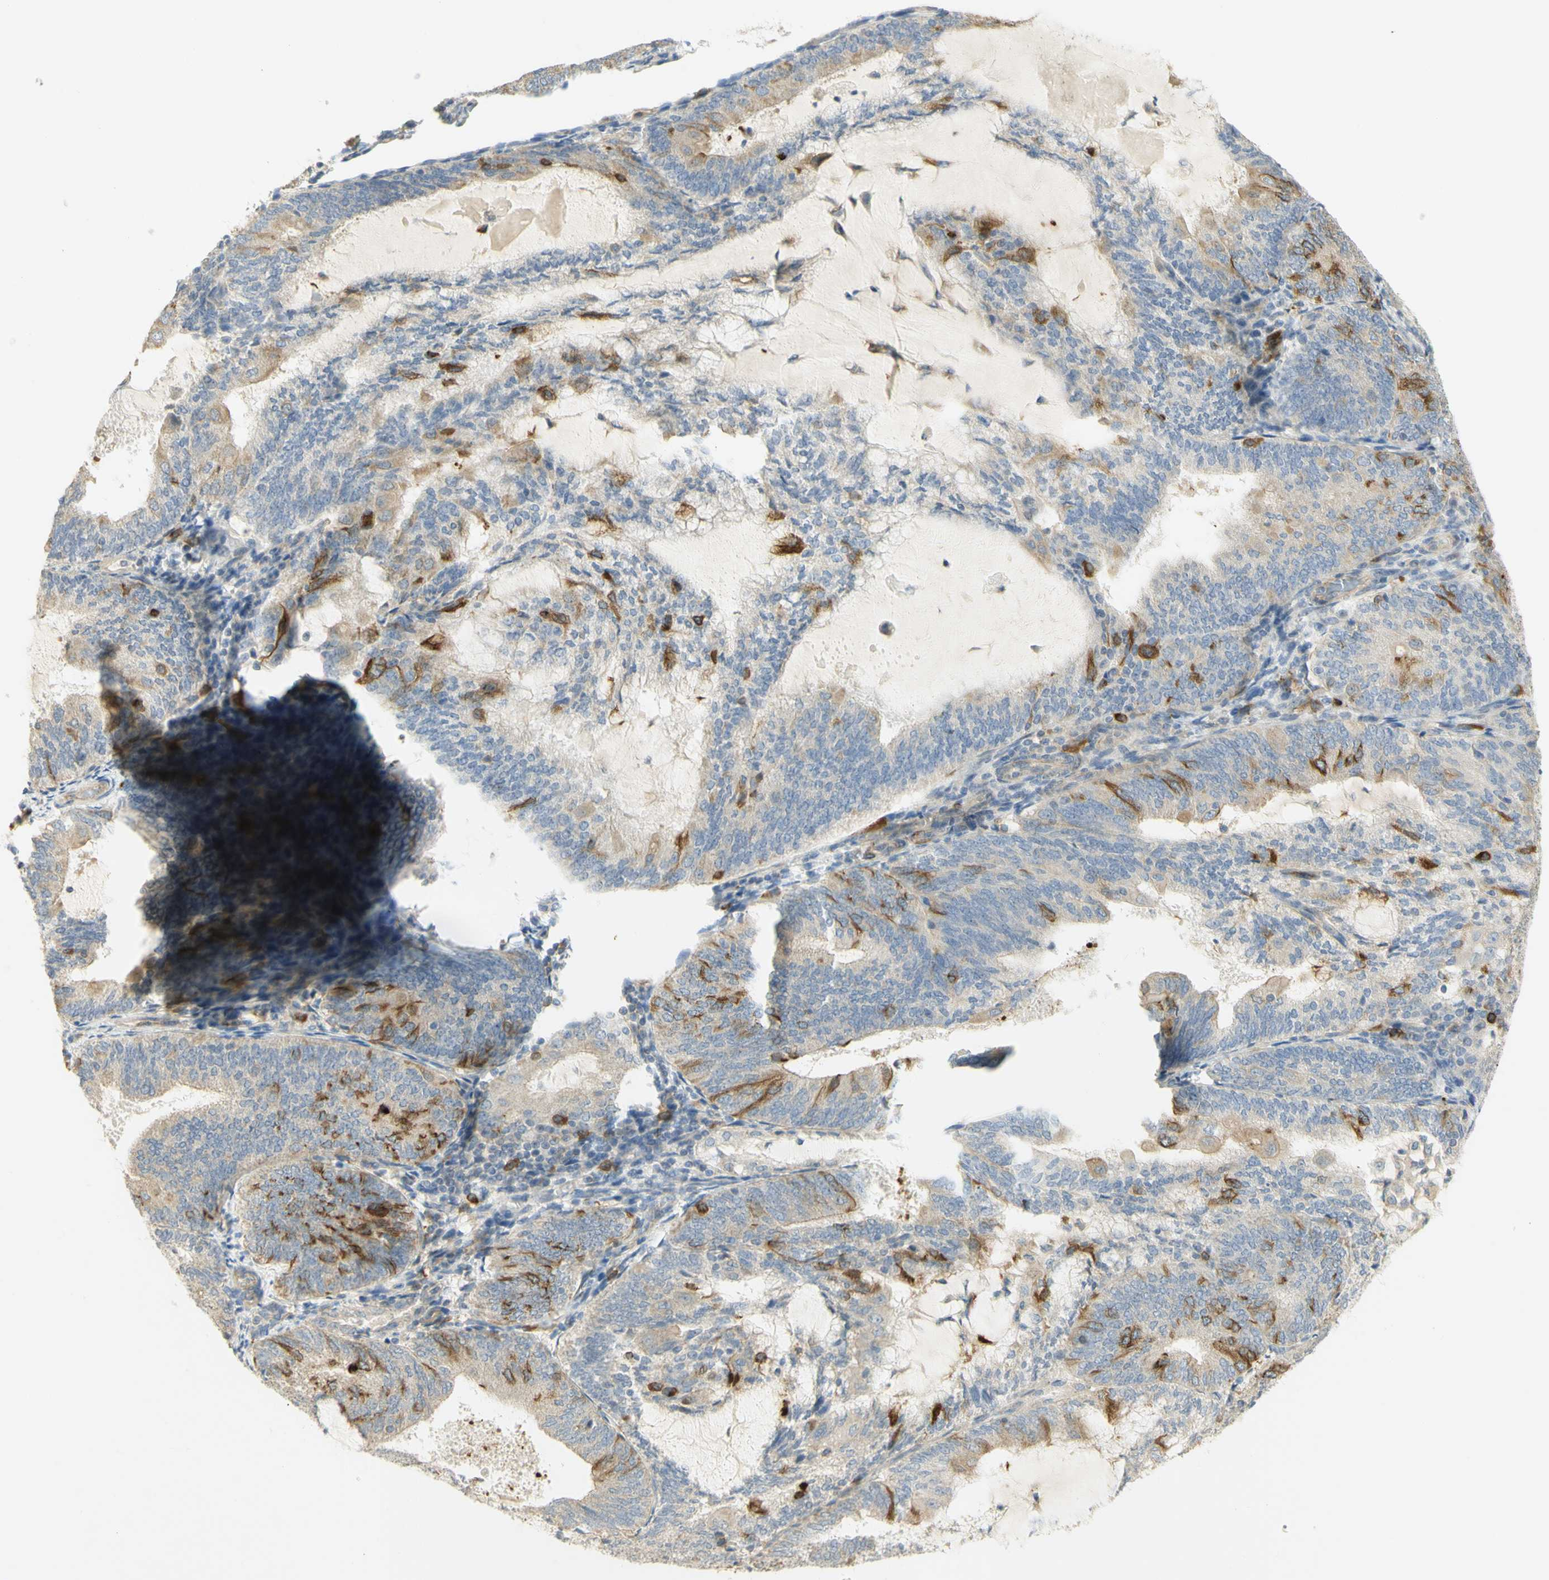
{"staining": {"intensity": "moderate", "quantity": ">75%", "location": "cytoplasmic/membranous"}, "tissue": "endometrial cancer", "cell_type": "Tumor cells", "image_type": "cancer", "snomed": [{"axis": "morphology", "description": "Adenocarcinoma, NOS"}, {"axis": "topography", "description": "Endometrium"}], "caption": "High-magnification brightfield microscopy of adenocarcinoma (endometrial) stained with DAB (brown) and counterstained with hematoxylin (blue). tumor cells exhibit moderate cytoplasmic/membranous positivity is appreciated in approximately>75% of cells.", "gene": "KIF11", "patient": {"sex": "female", "age": 81}}